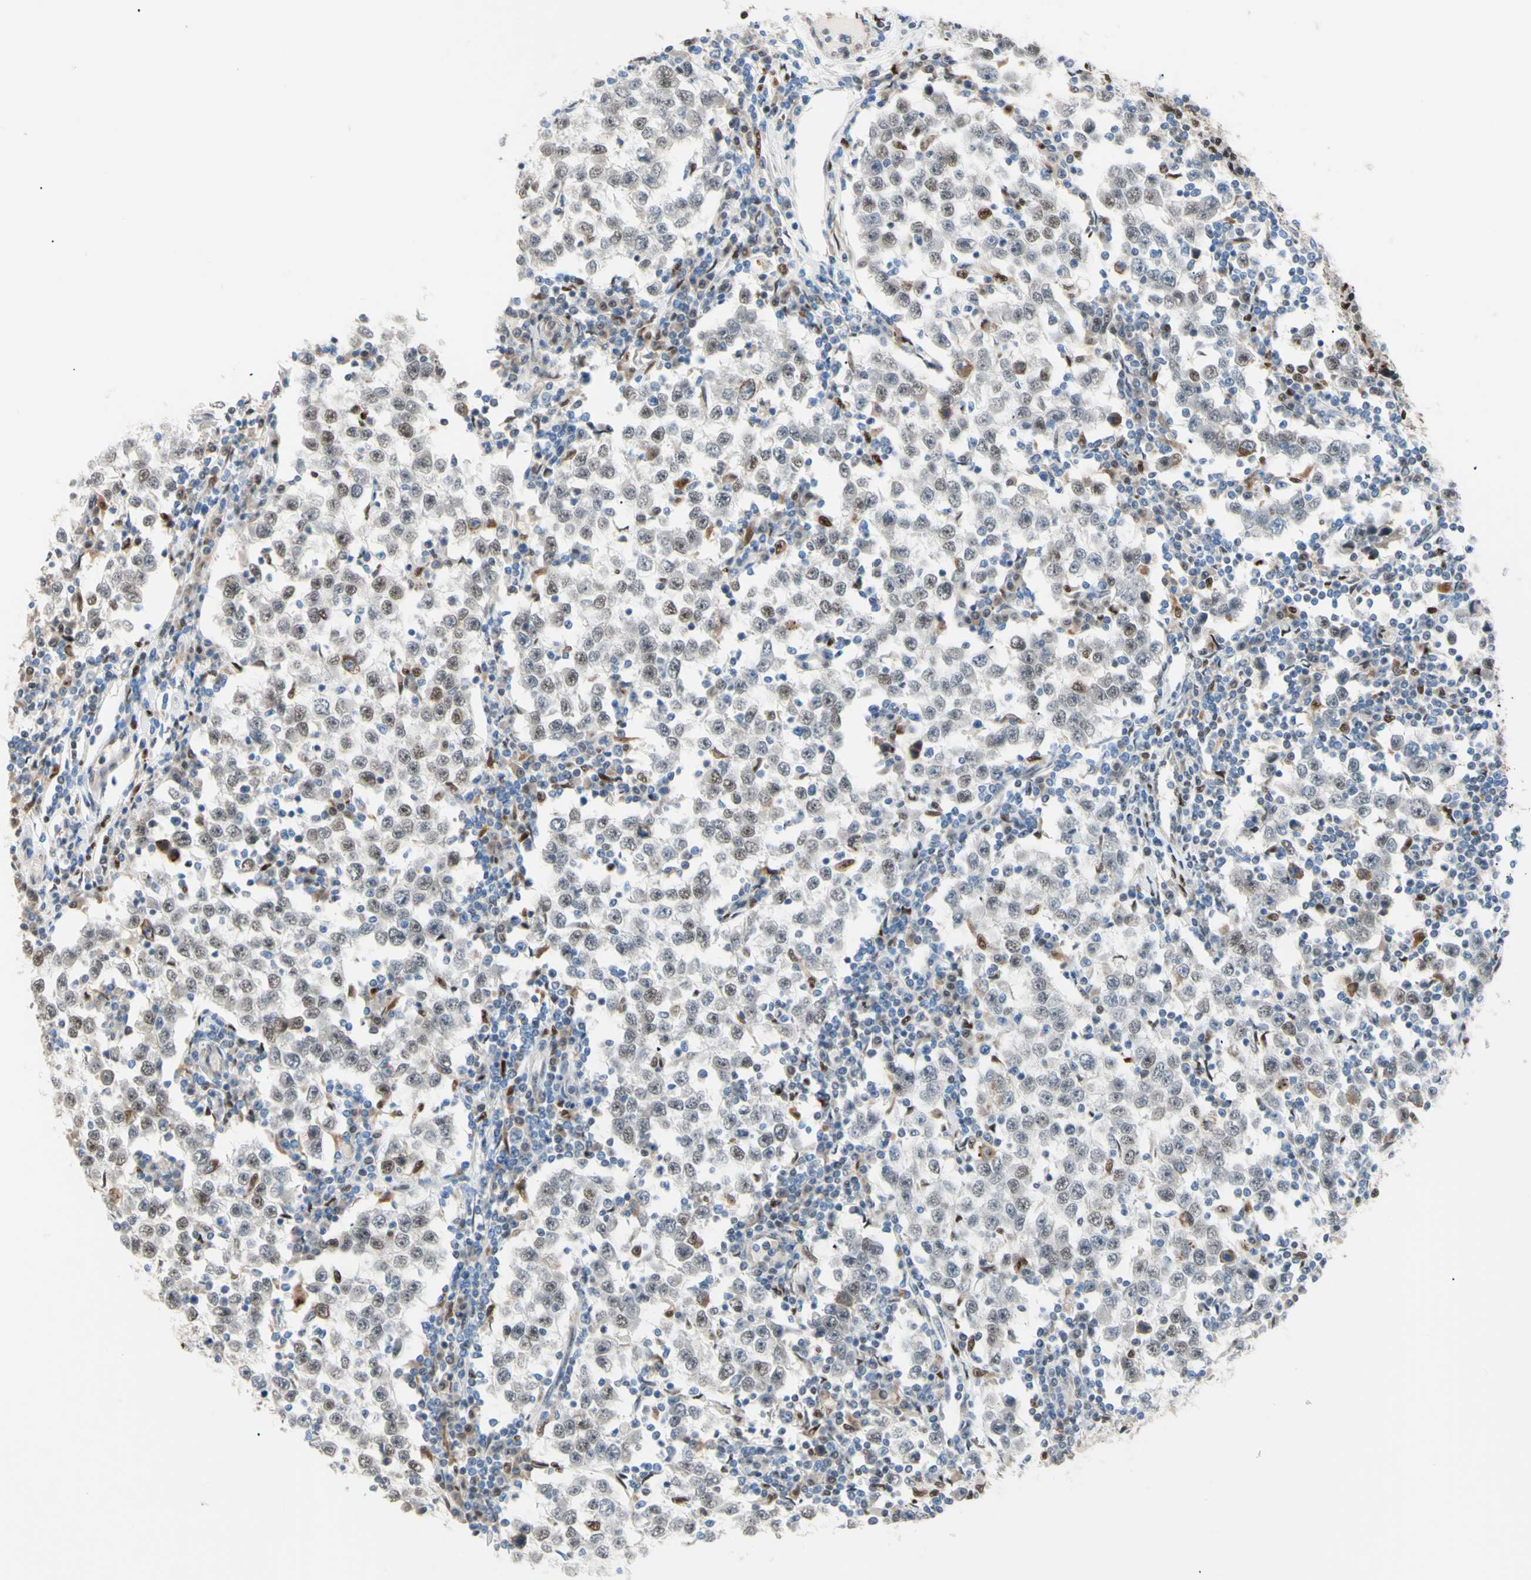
{"staining": {"intensity": "moderate", "quantity": "25%-75%", "location": "nuclear"}, "tissue": "testis cancer", "cell_type": "Tumor cells", "image_type": "cancer", "snomed": [{"axis": "morphology", "description": "Seminoma, NOS"}, {"axis": "topography", "description": "Testis"}], "caption": "Testis cancer stained for a protein reveals moderate nuclear positivity in tumor cells.", "gene": "EED", "patient": {"sex": "male", "age": 65}}